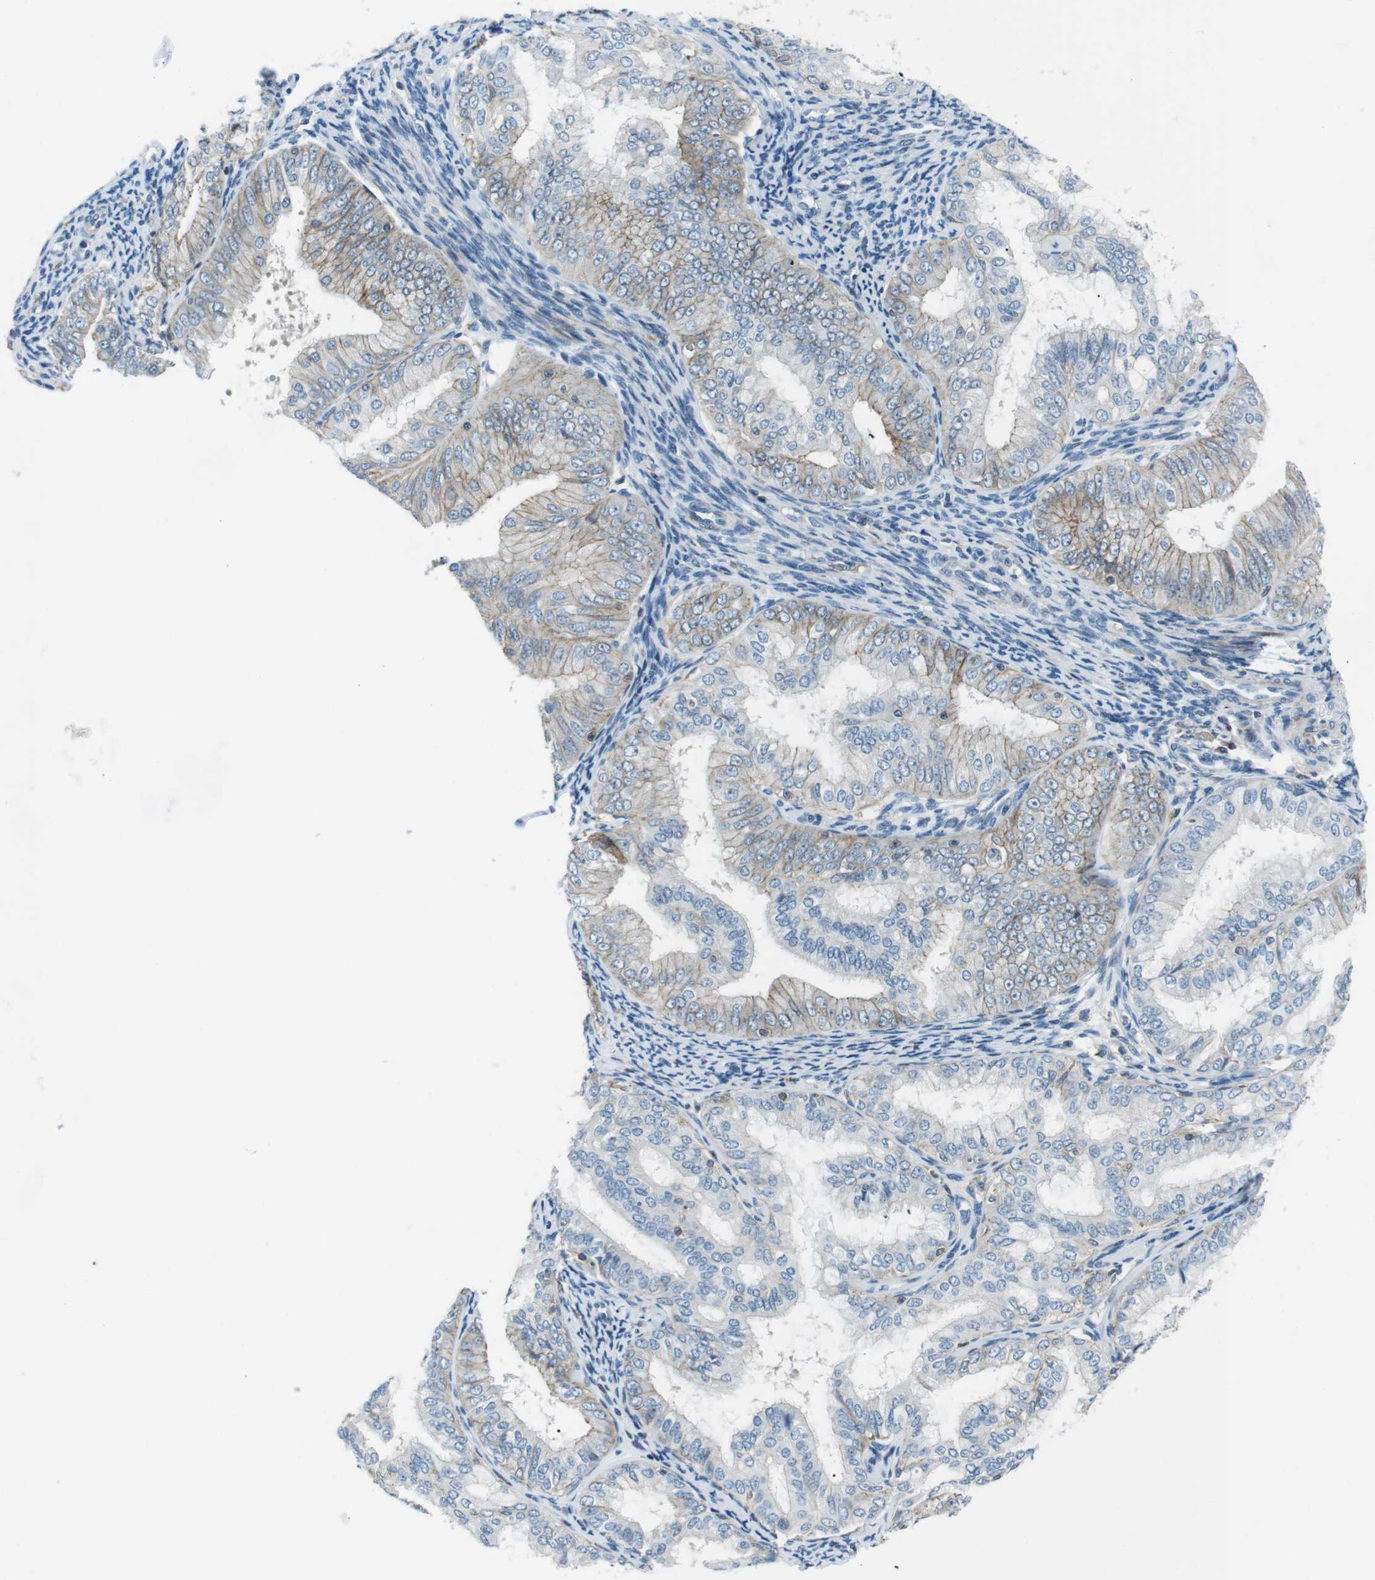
{"staining": {"intensity": "weak", "quantity": "<25%", "location": "cytoplasmic/membranous"}, "tissue": "endometrial cancer", "cell_type": "Tumor cells", "image_type": "cancer", "snomed": [{"axis": "morphology", "description": "Adenocarcinoma, NOS"}, {"axis": "topography", "description": "Endometrium"}], "caption": "The immunohistochemistry (IHC) micrograph has no significant expression in tumor cells of endometrial cancer tissue.", "gene": "ARVCF", "patient": {"sex": "female", "age": 63}}